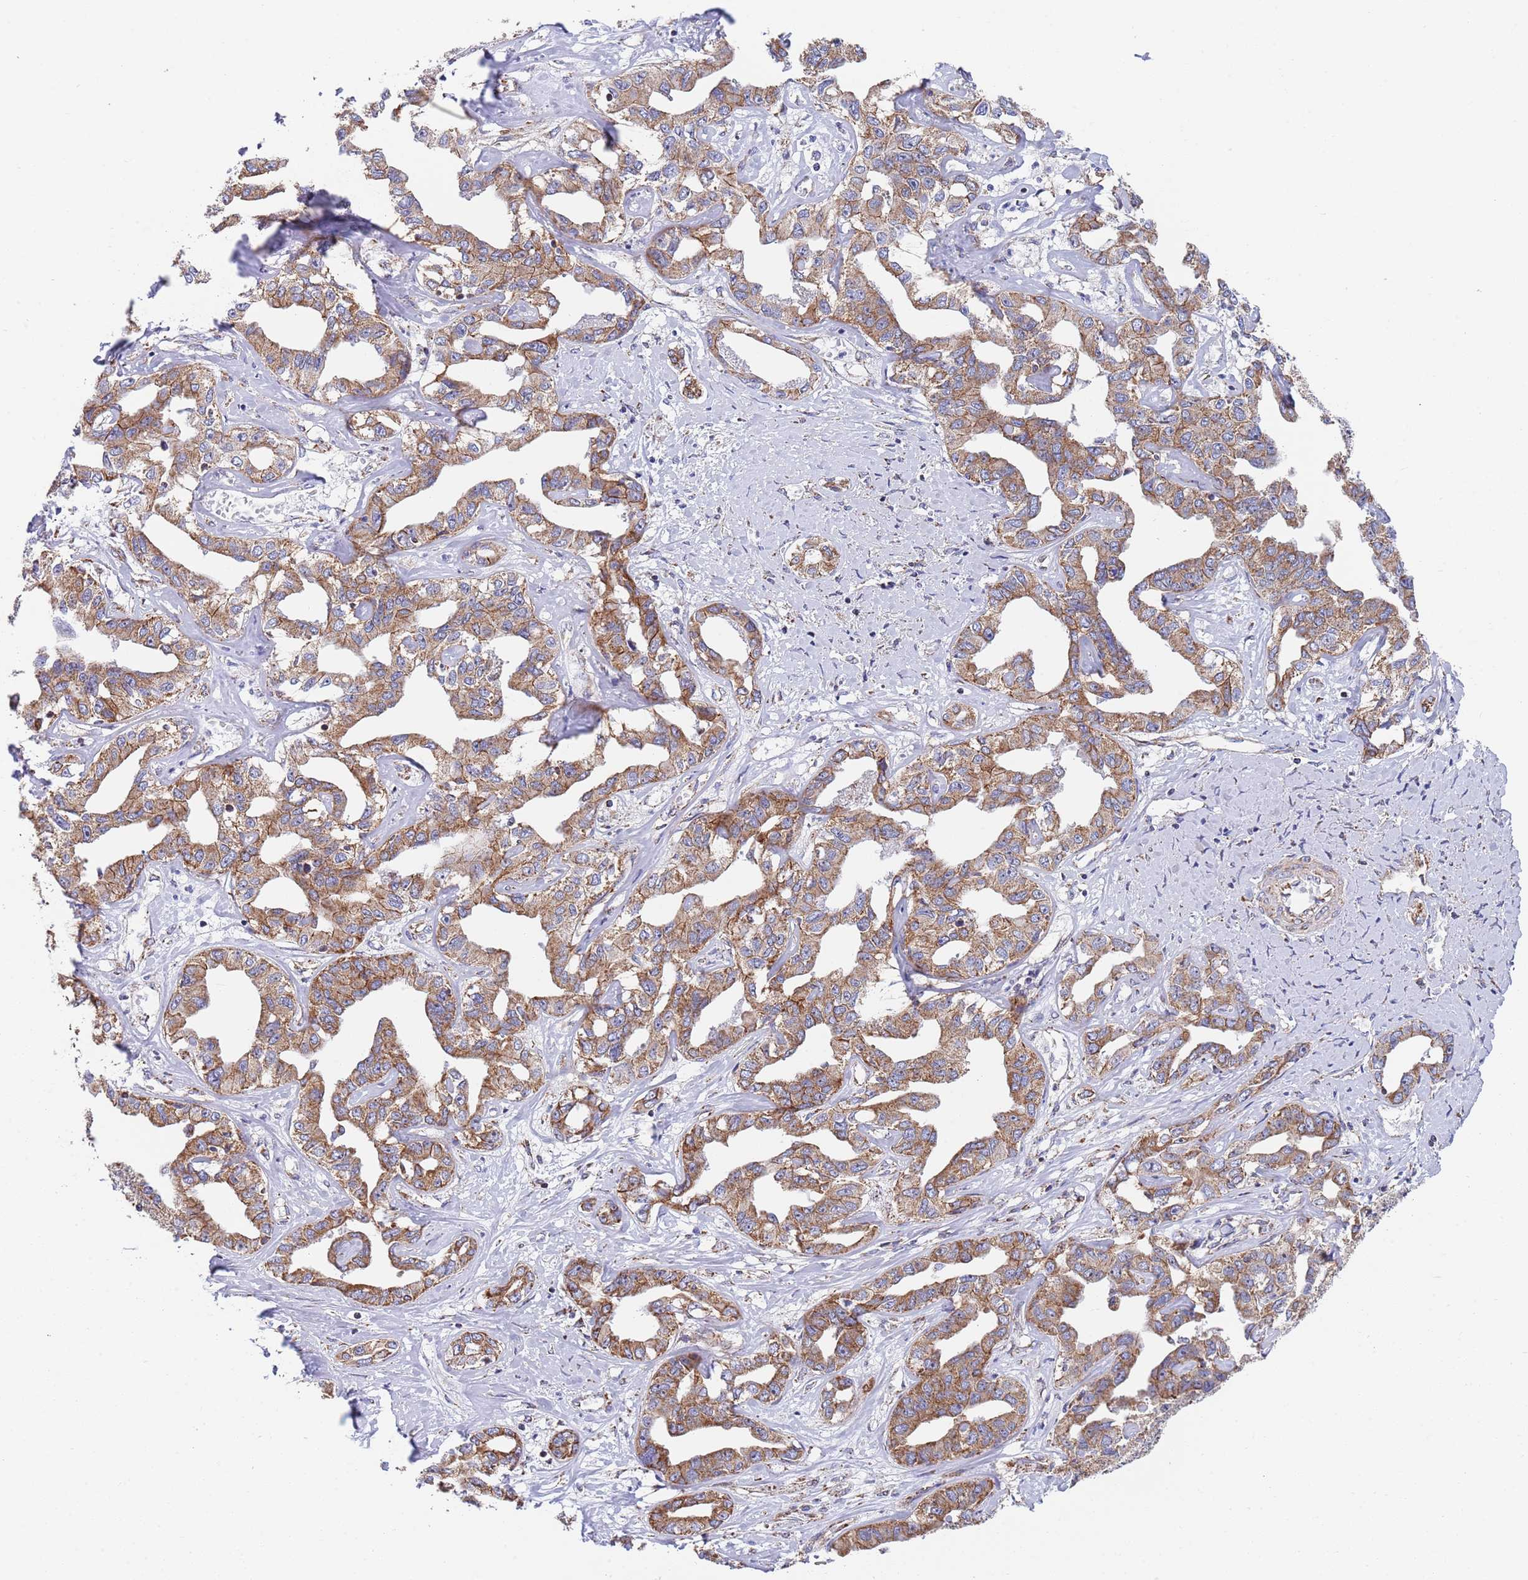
{"staining": {"intensity": "moderate", "quantity": ">75%", "location": "cytoplasmic/membranous"}, "tissue": "liver cancer", "cell_type": "Tumor cells", "image_type": "cancer", "snomed": [{"axis": "morphology", "description": "Cholangiocarcinoma"}, {"axis": "topography", "description": "Liver"}], "caption": "A brown stain shows moderate cytoplasmic/membranous expression of a protein in human liver cancer tumor cells. The staining is performed using DAB (3,3'-diaminobenzidine) brown chromogen to label protein expression. The nuclei are counter-stained blue using hematoxylin.", "gene": "PWWP3A", "patient": {"sex": "male", "age": 59}}